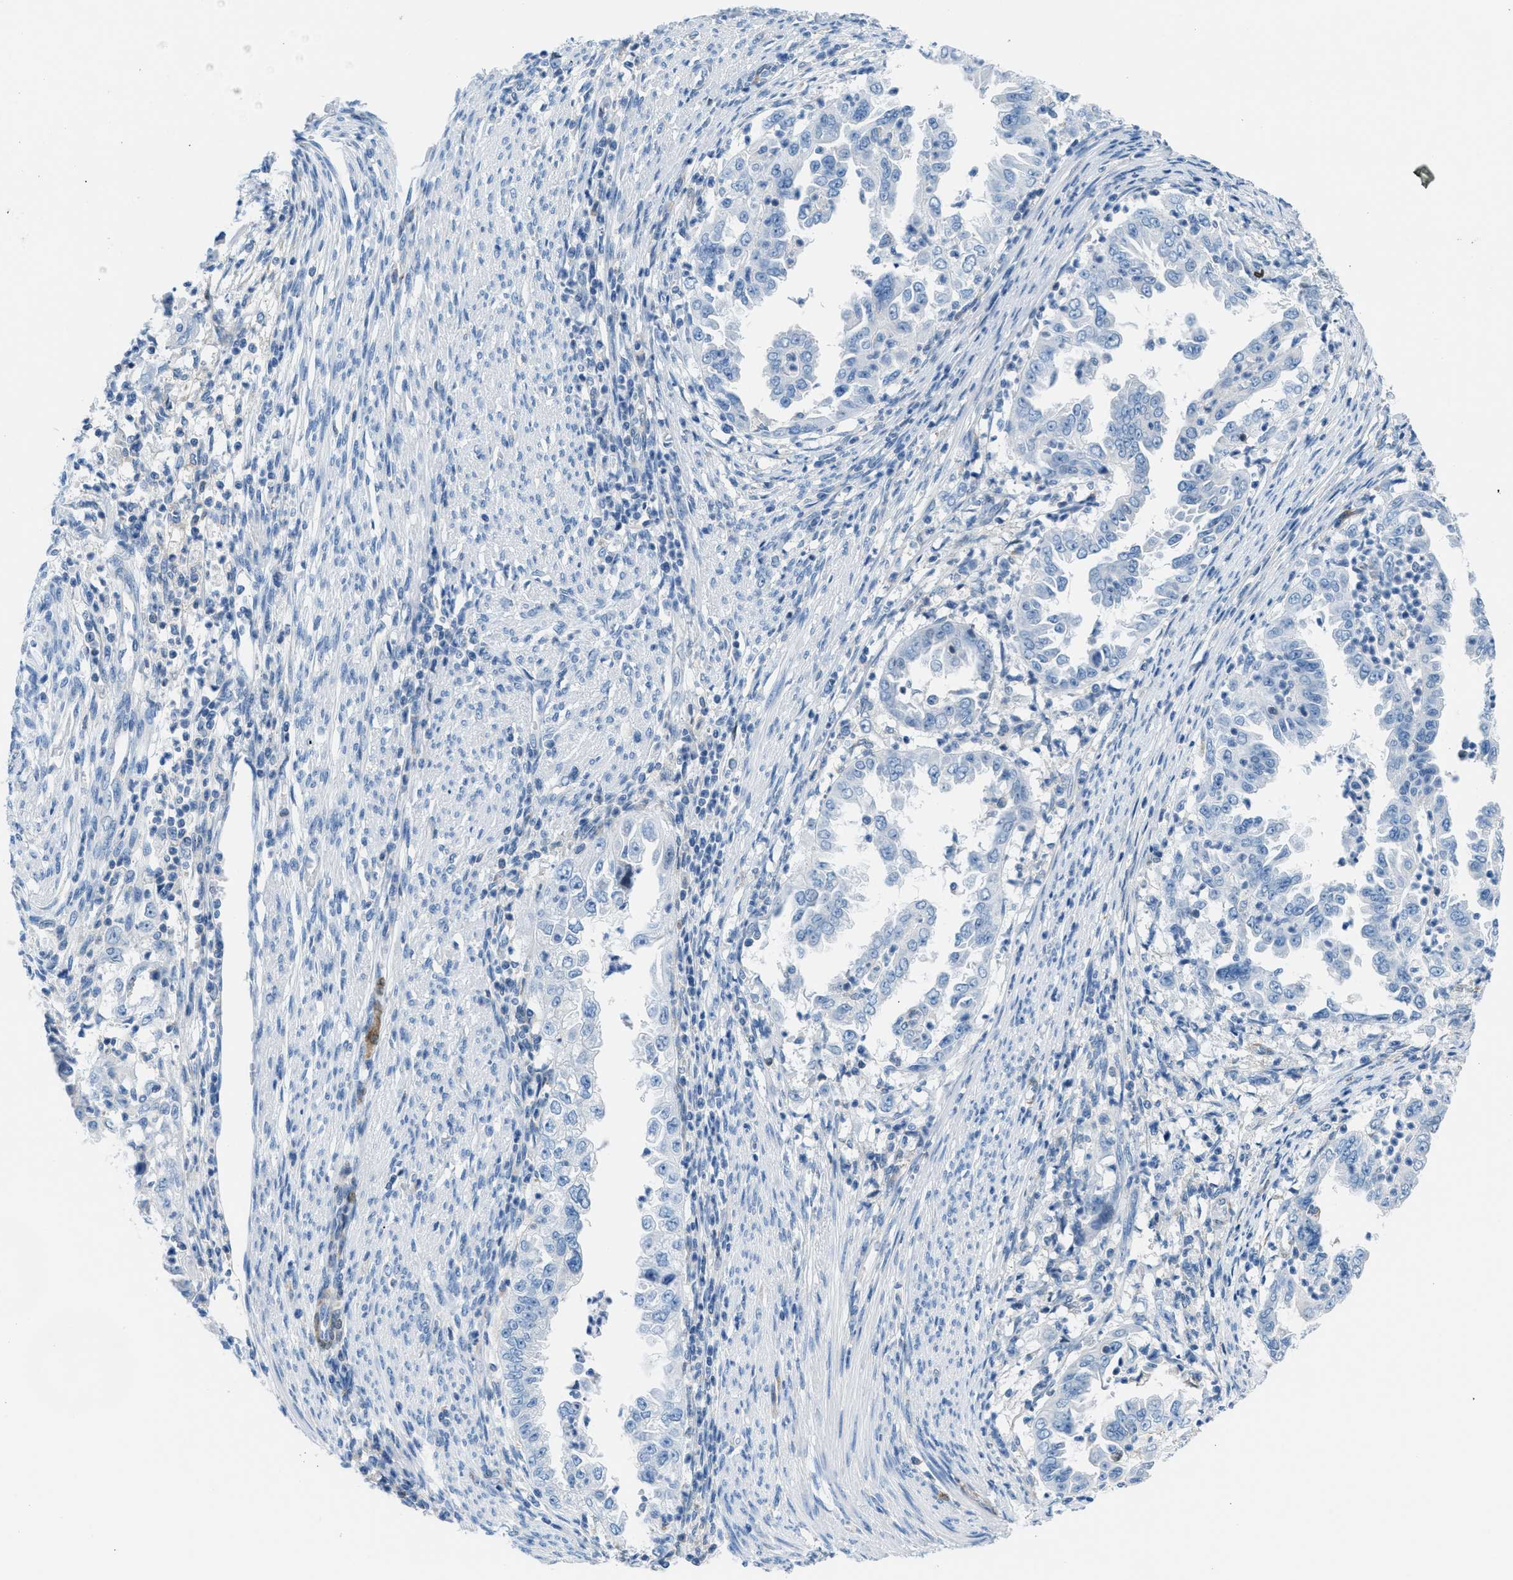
{"staining": {"intensity": "negative", "quantity": "none", "location": "none"}, "tissue": "endometrial cancer", "cell_type": "Tumor cells", "image_type": "cancer", "snomed": [{"axis": "morphology", "description": "Adenocarcinoma, NOS"}, {"axis": "topography", "description": "Endometrium"}], "caption": "Tumor cells are negative for protein expression in human endometrial adenocarcinoma.", "gene": "MAPRE2", "patient": {"sex": "female", "age": 85}}